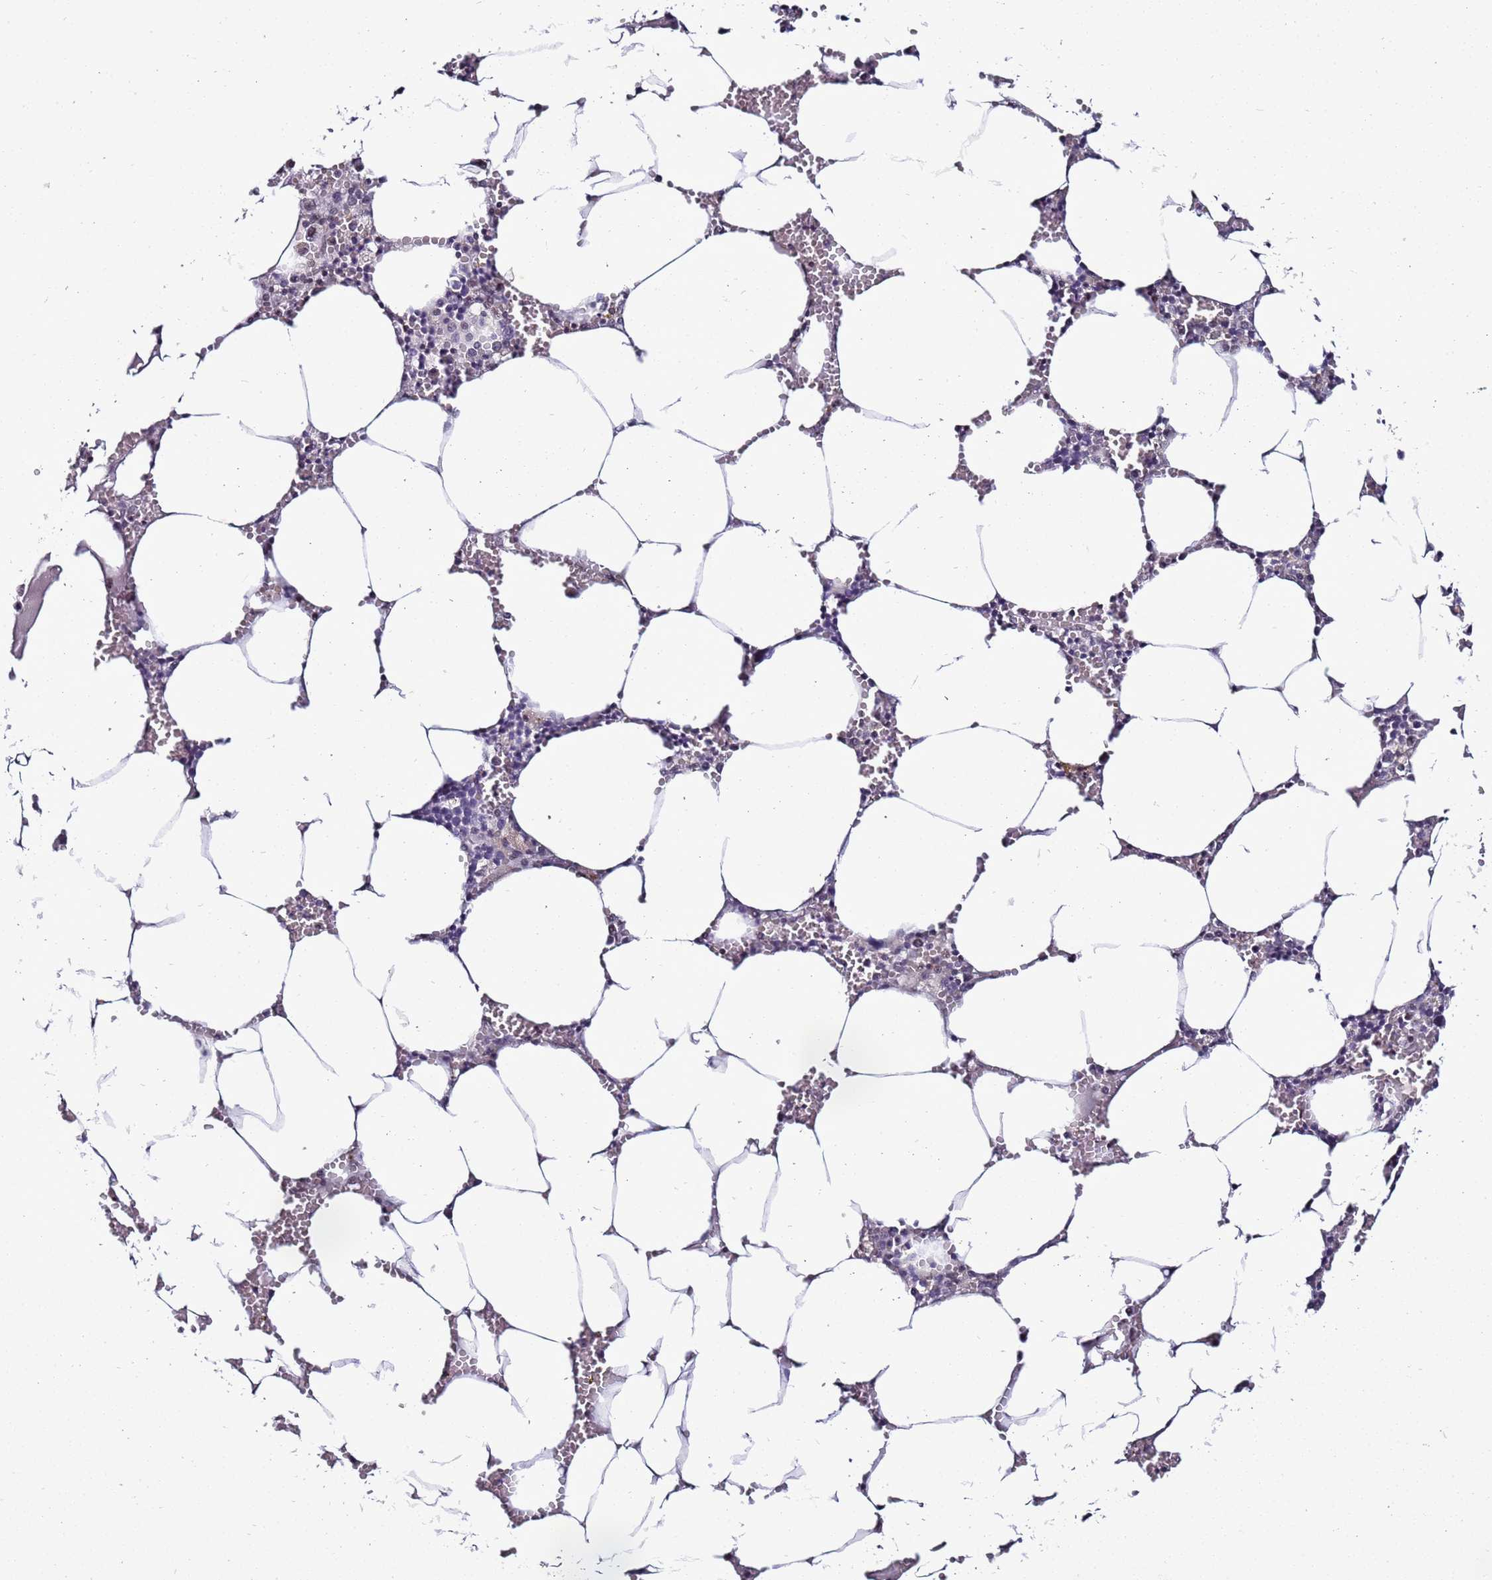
{"staining": {"intensity": "negative", "quantity": "none", "location": "none"}, "tissue": "bone marrow", "cell_type": "Hematopoietic cells", "image_type": "normal", "snomed": [{"axis": "morphology", "description": "Normal tissue, NOS"}, {"axis": "topography", "description": "Bone marrow"}], "caption": "Immunohistochemistry of unremarkable bone marrow displays no expression in hematopoietic cells. (Stains: DAB immunohistochemistry with hematoxylin counter stain, Microscopy: brightfield microscopy at high magnification).", "gene": "PSMA7", "patient": {"sex": "male", "age": 70}}